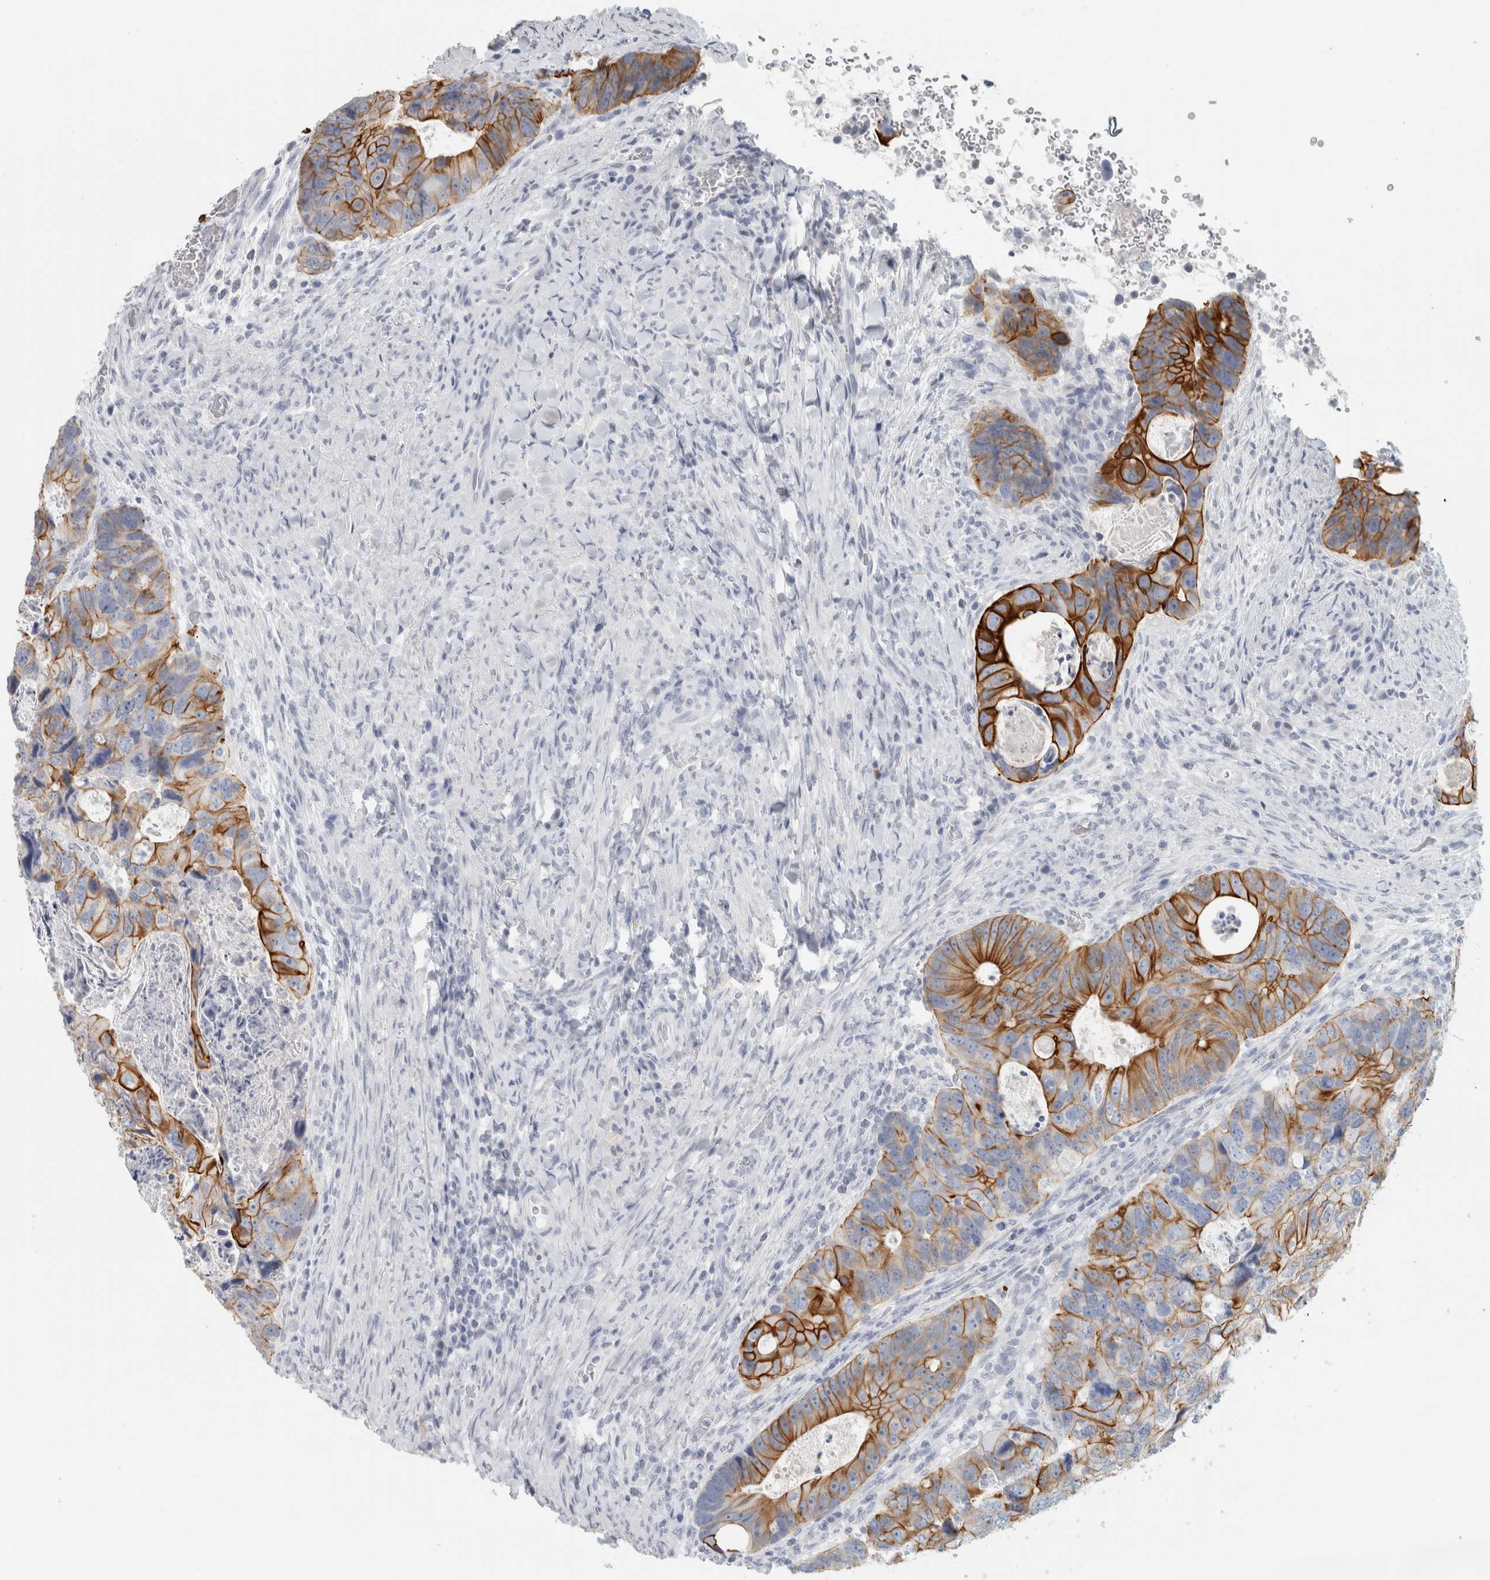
{"staining": {"intensity": "strong", "quantity": ">75%", "location": "cytoplasmic/membranous"}, "tissue": "colorectal cancer", "cell_type": "Tumor cells", "image_type": "cancer", "snomed": [{"axis": "morphology", "description": "Adenocarcinoma, NOS"}, {"axis": "topography", "description": "Rectum"}], "caption": "Adenocarcinoma (colorectal) tissue displays strong cytoplasmic/membranous expression in about >75% of tumor cells, visualized by immunohistochemistry. (DAB (3,3'-diaminobenzidine) IHC with brightfield microscopy, high magnification).", "gene": "SLC28A3", "patient": {"sex": "male", "age": 59}}